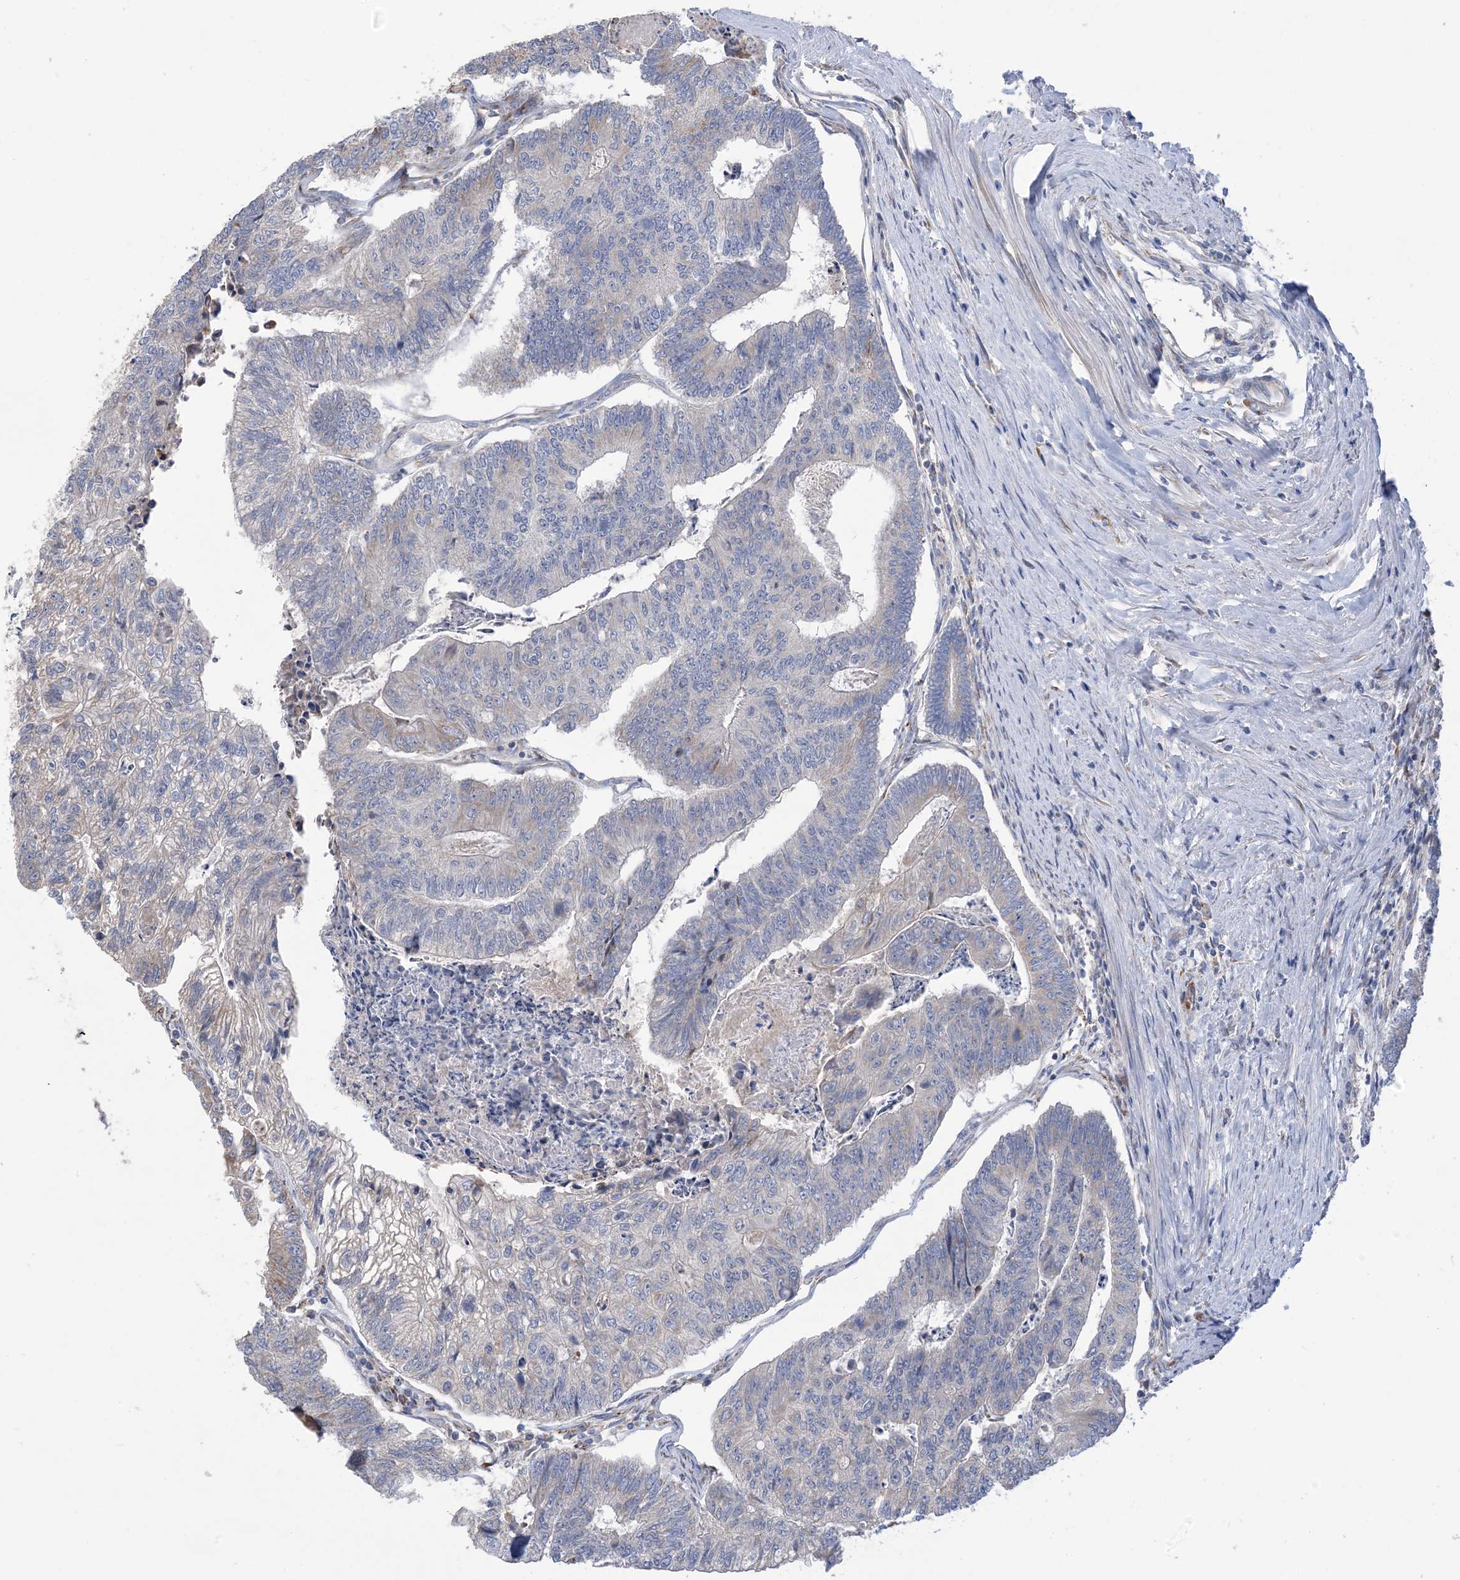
{"staining": {"intensity": "negative", "quantity": "none", "location": "none"}, "tissue": "colorectal cancer", "cell_type": "Tumor cells", "image_type": "cancer", "snomed": [{"axis": "morphology", "description": "Adenocarcinoma, NOS"}, {"axis": "topography", "description": "Colon"}], "caption": "Tumor cells show no significant protein expression in colorectal adenocarcinoma. Nuclei are stained in blue.", "gene": "CLEC16A", "patient": {"sex": "female", "age": 67}}